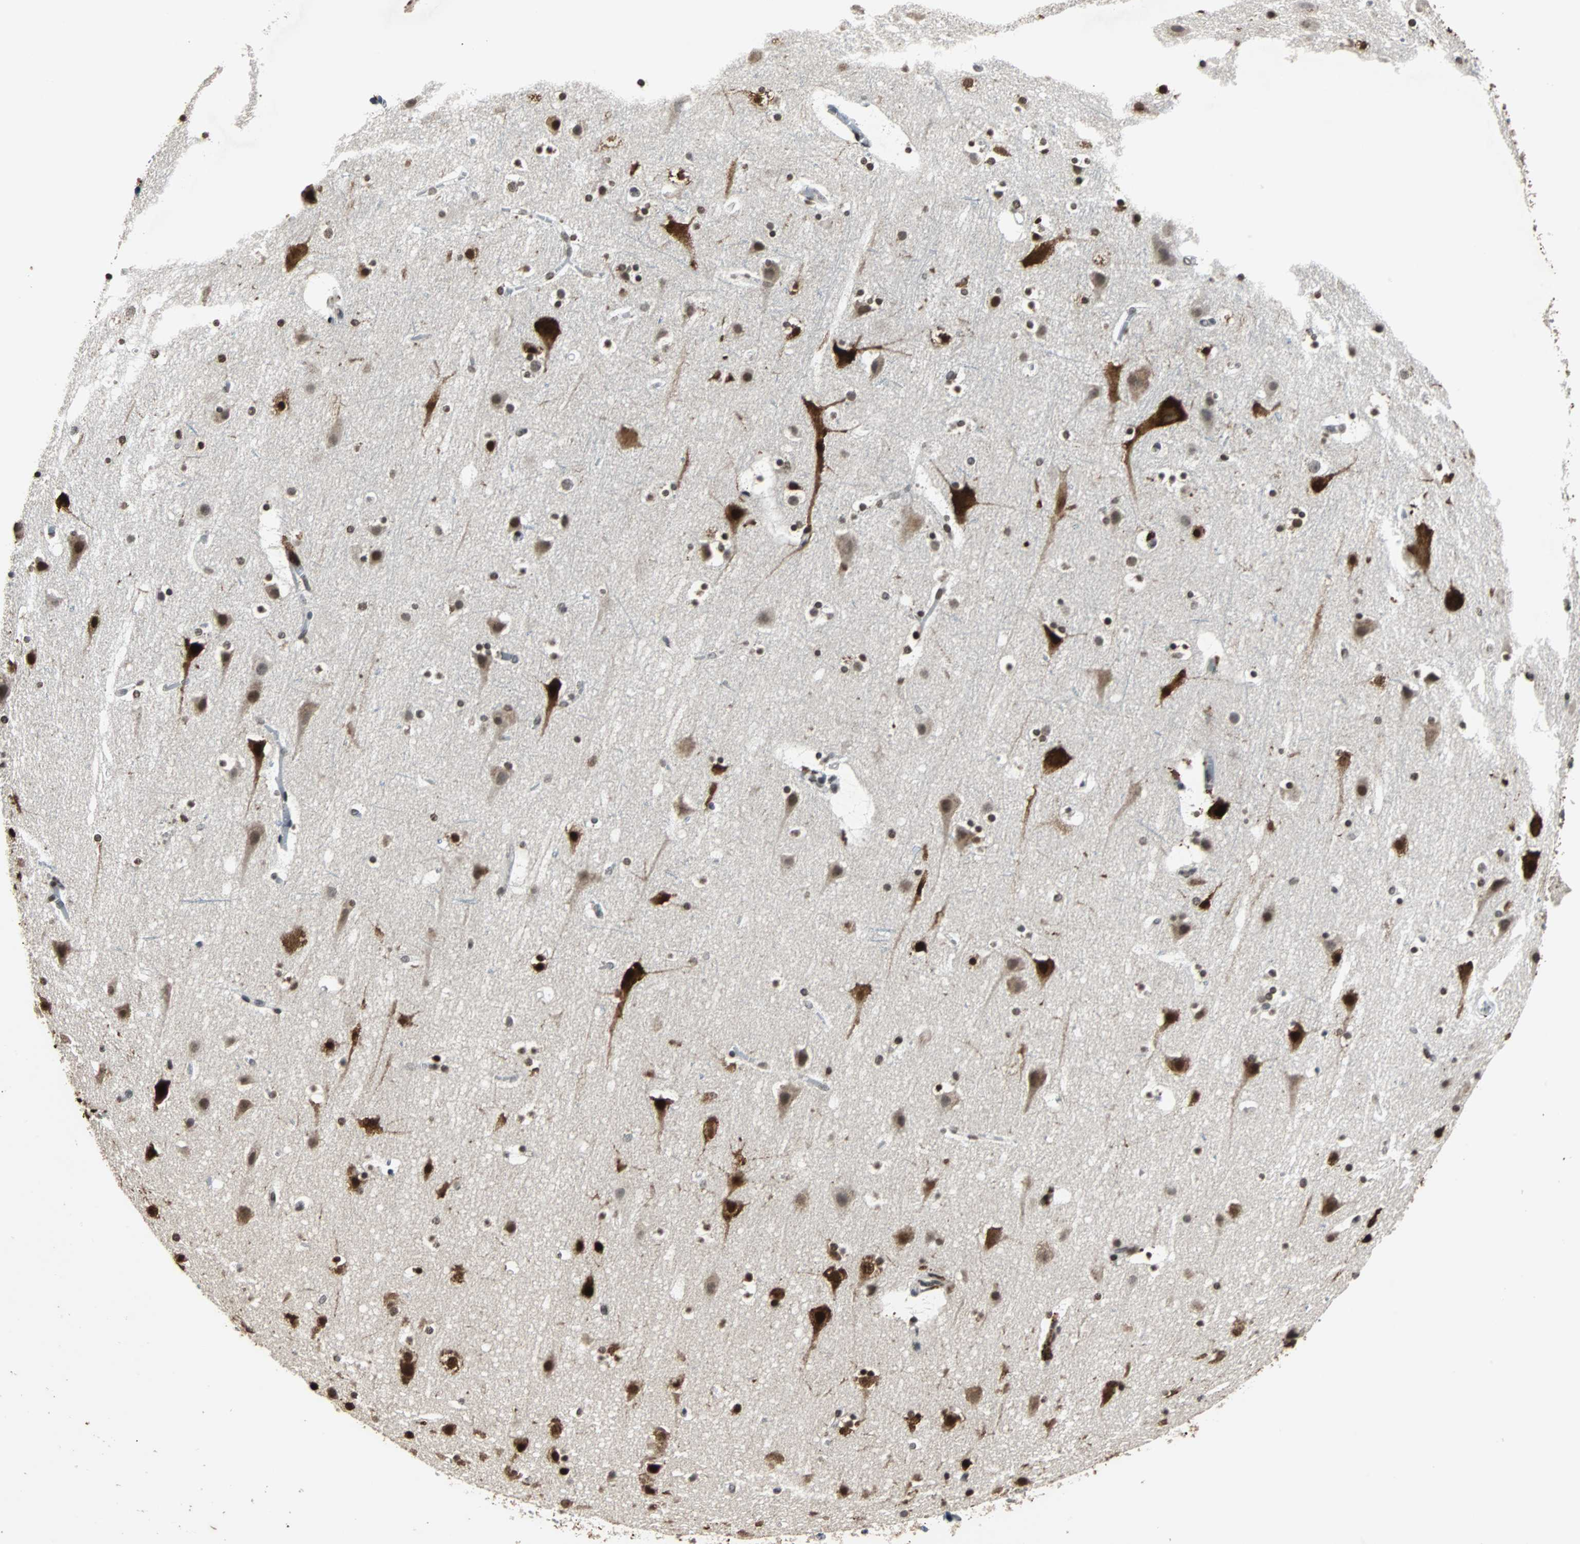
{"staining": {"intensity": "negative", "quantity": "none", "location": "none"}, "tissue": "cerebral cortex", "cell_type": "Endothelial cells", "image_type": "normal", "snomed": [{"axis": "morphology", "description": "Normal tissue, NOS"}, {"axis": "topography", "description": "Cerebral cortex"}], "caption": "Protein analysis of normal cerebral cortex demonstrates no significant positivity in endothelial cells. The staining was performed using DAB to visualize the protein expression in brown, while the nuclei were stained in blue with hematoxylin (Magnification: 20x).", "gene": "HLX", "patient": {"sex": "male", "age": 45}}